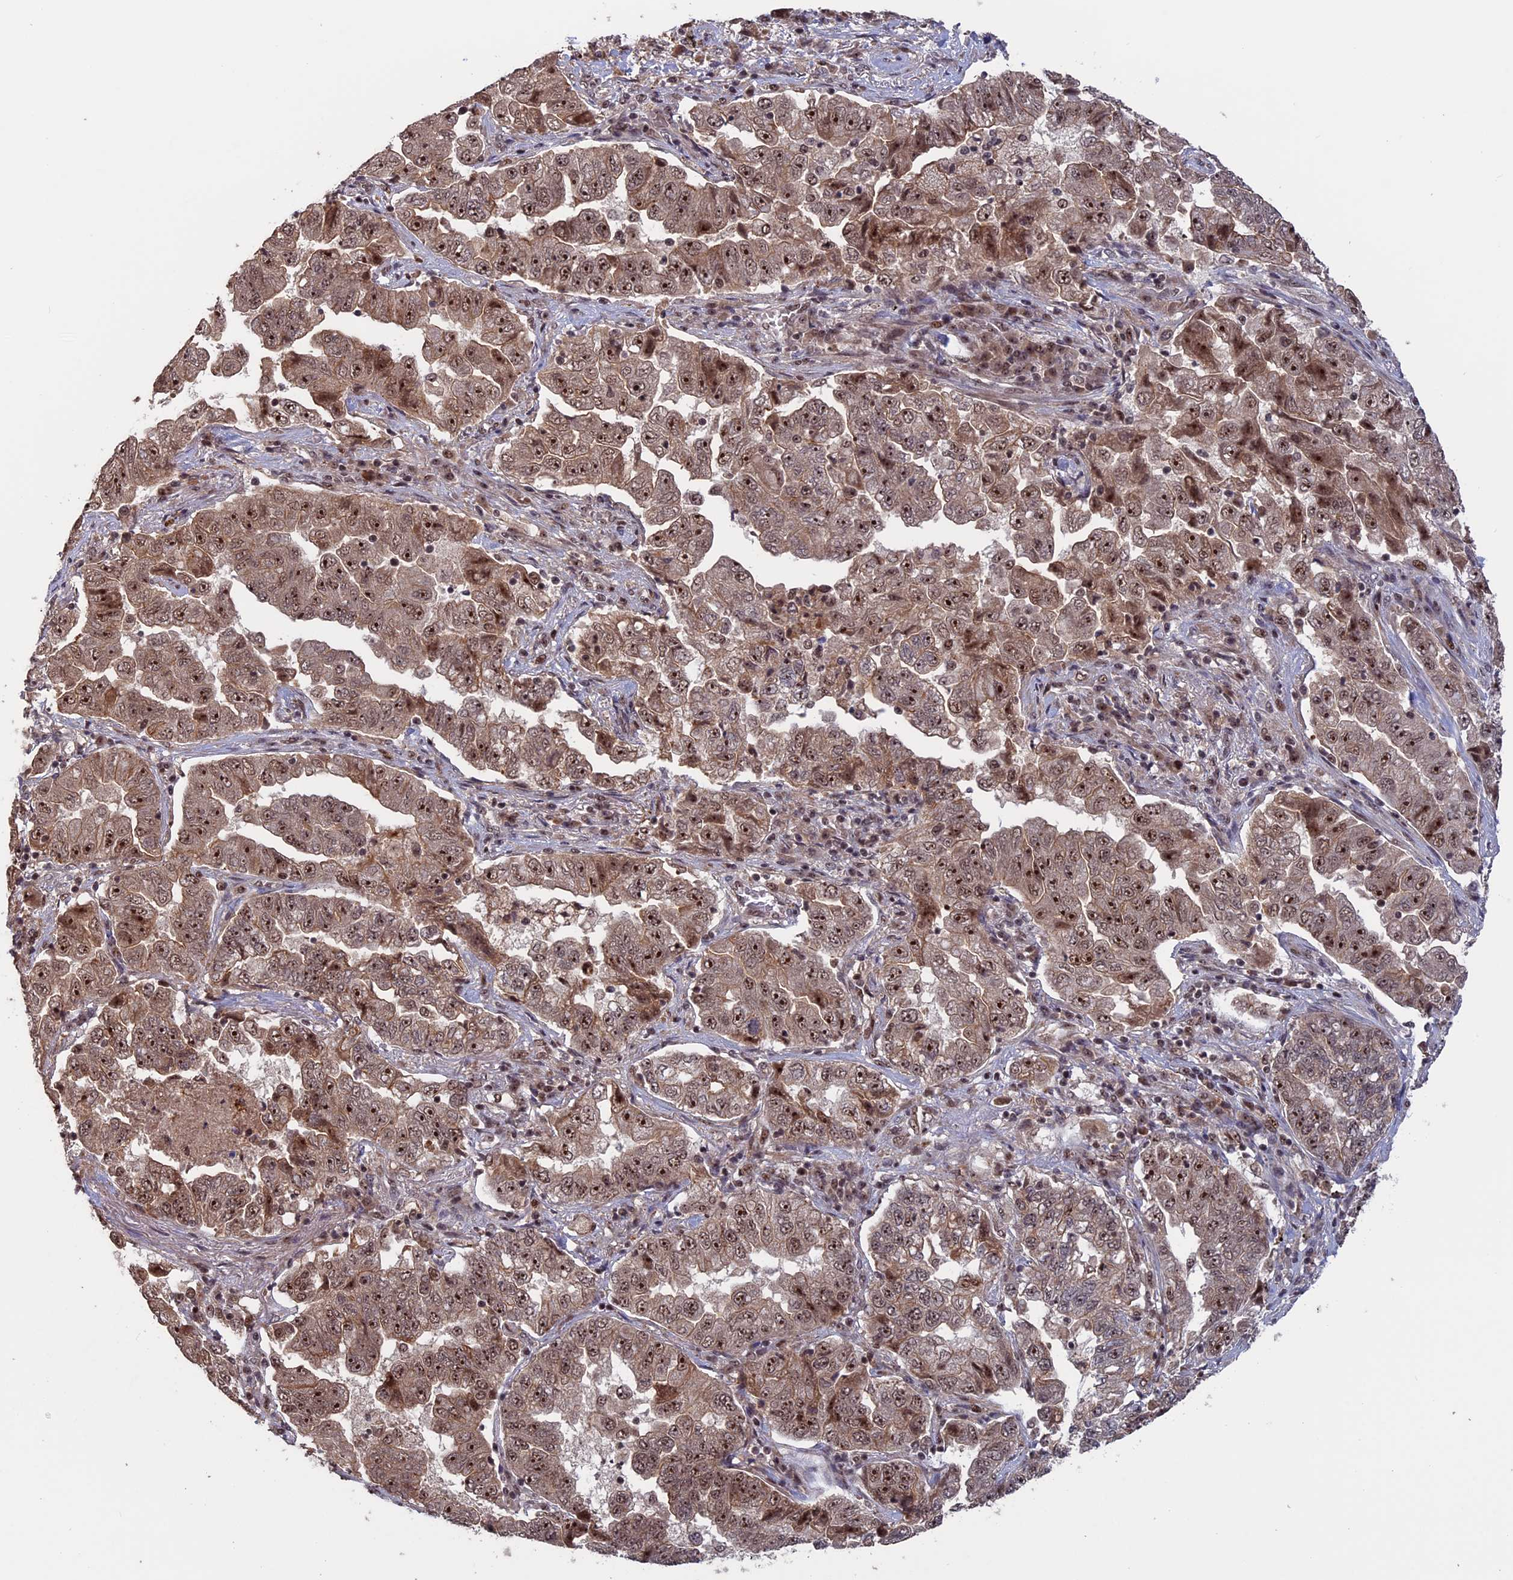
{"staining": {"intensity": "moderate", "quantity": ">75%", "location": "cytoplasmic/membranous,nuclear"}, "tissue": "lung cancer", "cell_type": "Tumor cells", "image_type": "cancer", "snomed": [{"axis": "morphology", "description": "Adenocarcinoma, NOS"}, {"axis": "topography", "description": "Lung"}], "caption": "DAB (3,3'-diaminobenzidine) immunohistochemical staining of adenocarcinoma (lung) reveals moderate cytoplasmic/membranous and nuclear protein expression in approximately >75% of tumor cells. Using DAB (brown) and hematoxylin (blue) stains, captured at high magnification using brightfield microscopy.", "gene": "CACTIN", "patient": {"sex": "female", "age": 51}}